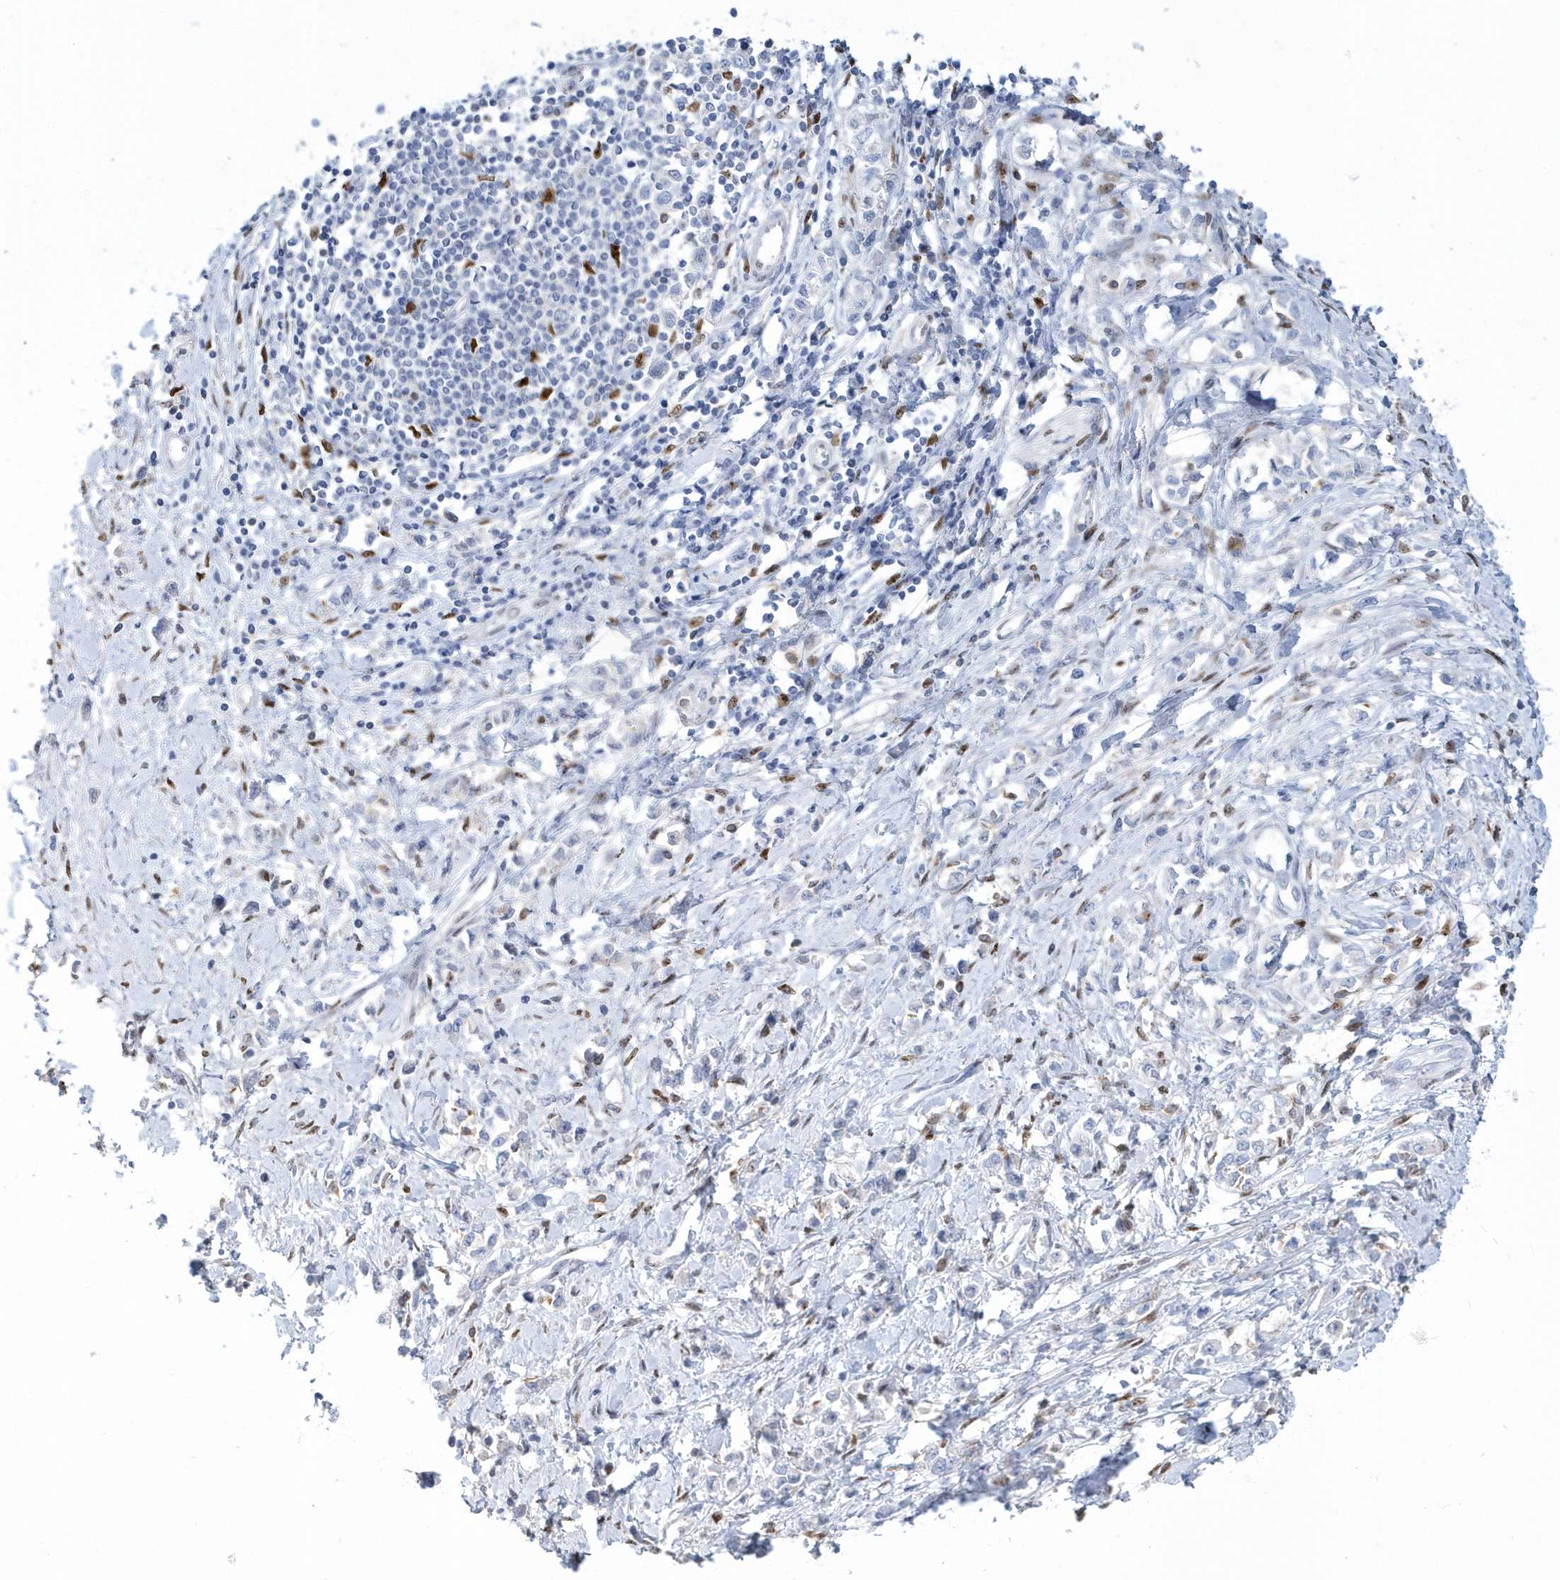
{"staining": {"intensity": "negative", "quantity": "none", "location": "none"}, "tissue": "stomach cancer", "cell_type": "Tumor cells", "image_type": "cancer", "snomed": [{"axis": "morphology", "description": "Adenocarcinoma, NOS"}, {"axis": "topography", "description": "Stomach"}], "caption": "This is a histopathology image of immunohistochemistry staining of adenocarcinoma (stomach), which shows no expression in tumor cells.", "gene": "MACROH2A2", "patient": {"sex": "female", "age": 76}}